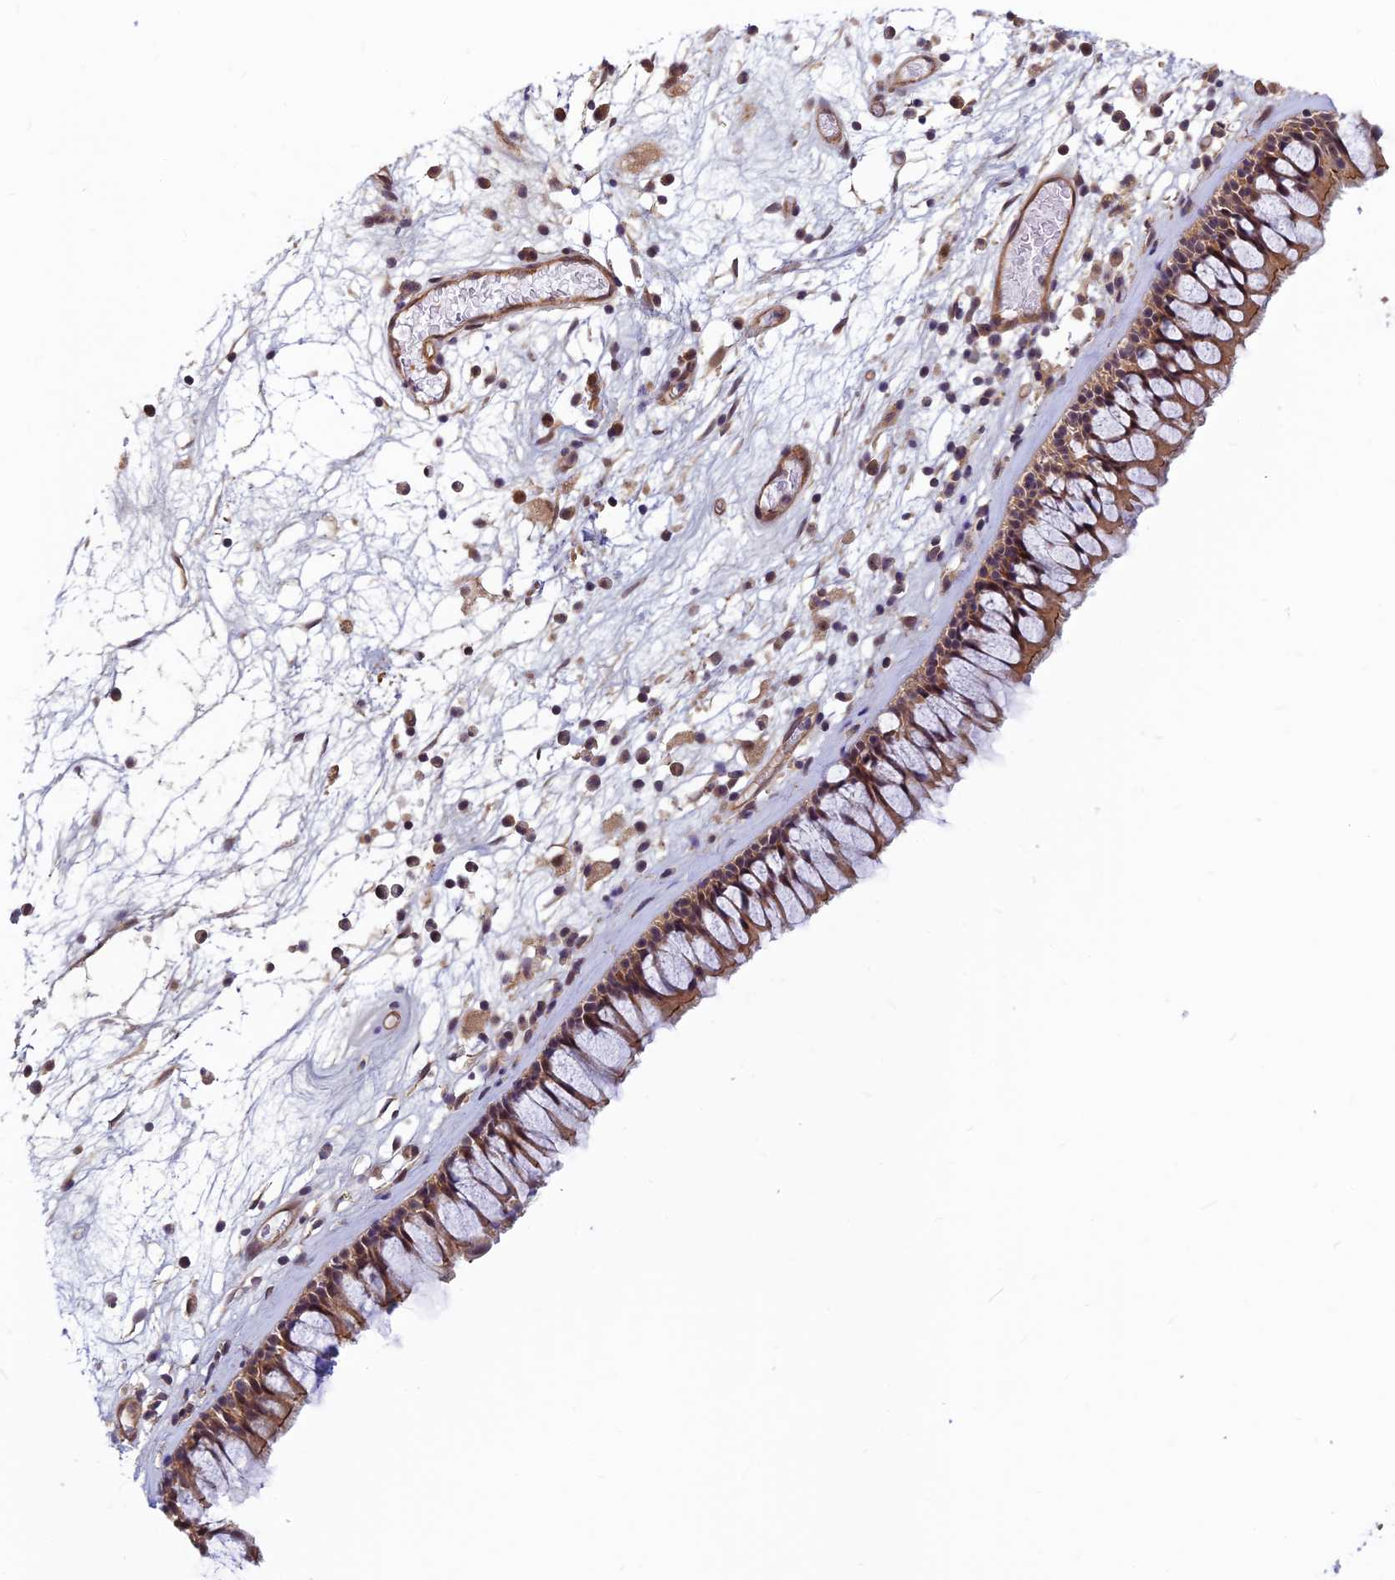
{"staining": {"intensity": "weak", "quantity": ">75%", "location": "cytoplasmic/membranous,nuclear"}, "tissue": "nasopharynx", "cell_type": "Respiratory epithelial cells", "image_type": "normal", "snomed": [{"axis": "morphology", "description": "Normal tissue, NOS"}, {"axis": "morphology", "description": "Inflammation, NOS"}, {"axis": "morphology", "description": "Malignant melanoma, Metastatic site"}, {"axis": "topography", "description": "Nasopharynx"}], "caption": "A photomicrograph of human nasopharynx stained for a protein shows weak cytoplasmic/membranous,nuclear brown staining in respiratory epithelial cells. (Brightfield microscopy of DAB IHC at high magnification).", "gene": "PIKFYVE", "patient": {"sex": "male", "age": 70}}